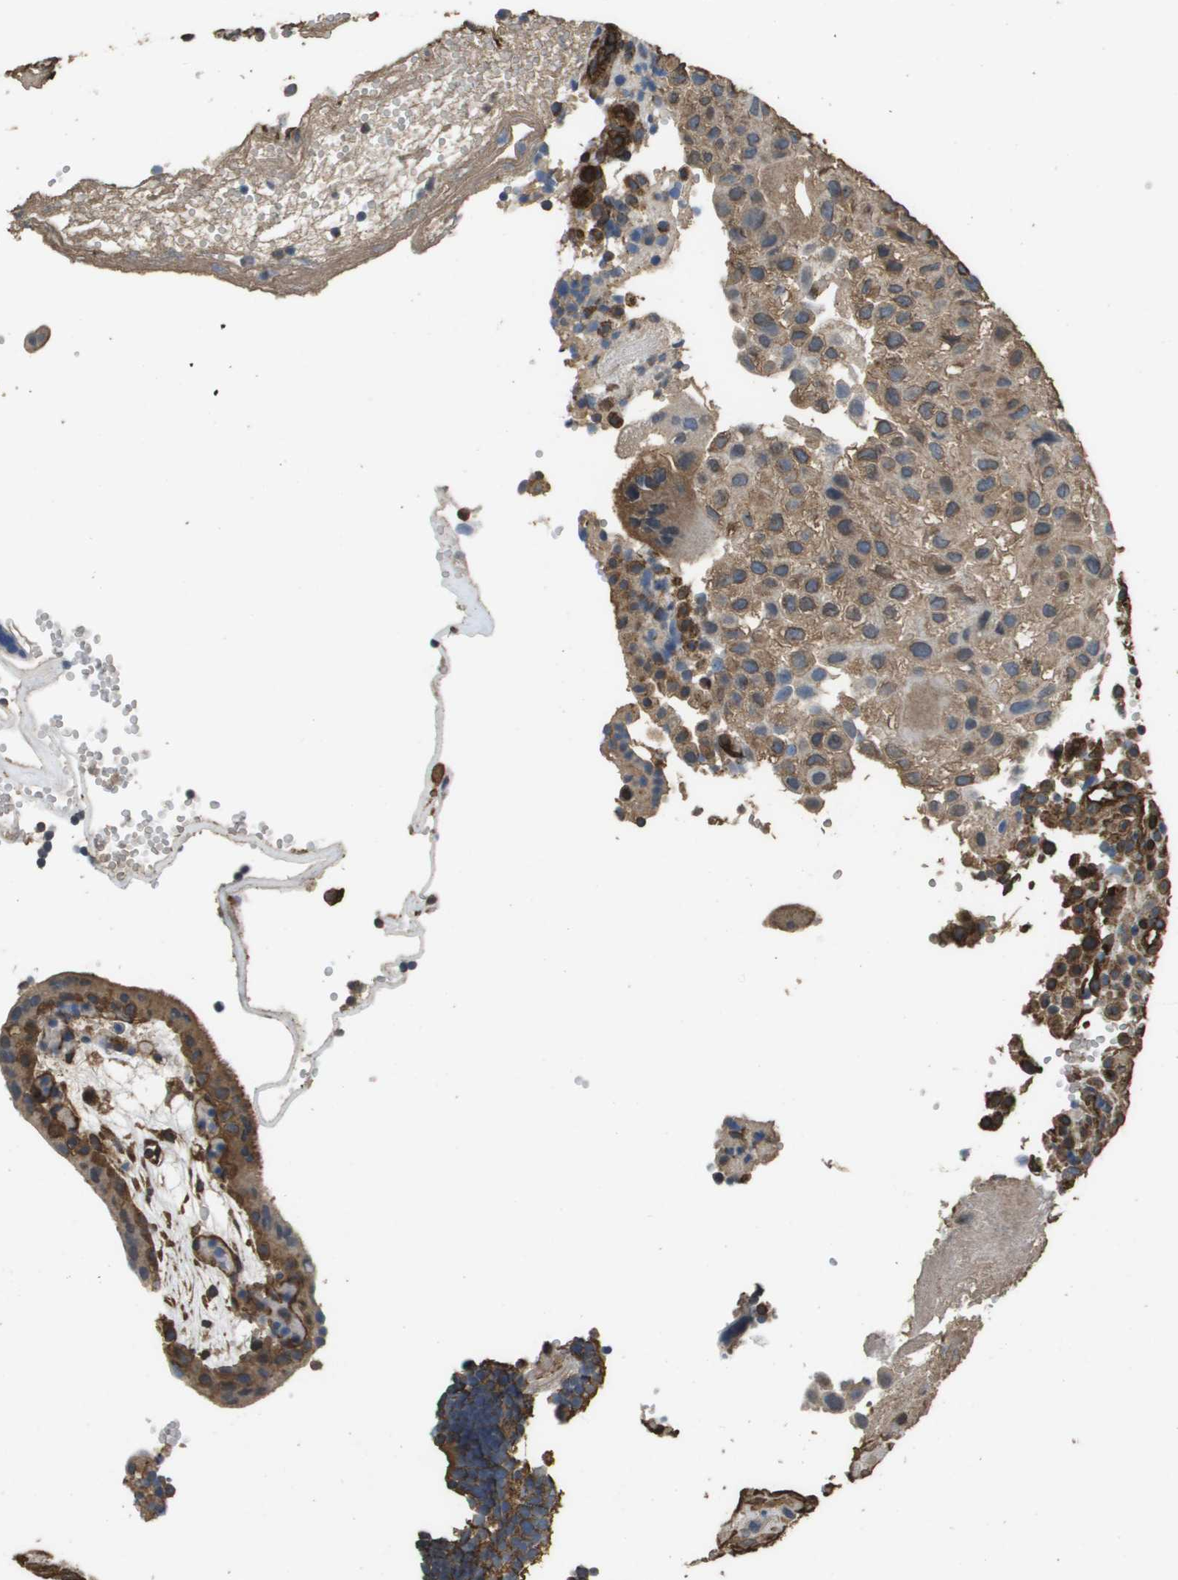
{"staining": {"intensity": "moderate", "quantity": ">75%", "location": "cytoplasmic/membranous"}, "tissue": "placenta", "cell_type": "Trophoblastic cells", "image_type": "normal", "snomed": [{"axis": "morphology", "description": "Normal tissue, NOS"}, {"axis": "topography", "description": "Placenta"}], "caption": "Immunohistochemistry (IHC) image of normal placenta: human placenta stained using IHC demonstrates medium levels of moderate protein expression localized specifically in the cytoplasmic/membranous of trophoblastic cells, appearing as a cytoplasmic/membranous brown color.", "gene": "AAMP", "patient": {"sex": "female", "age": 18}}